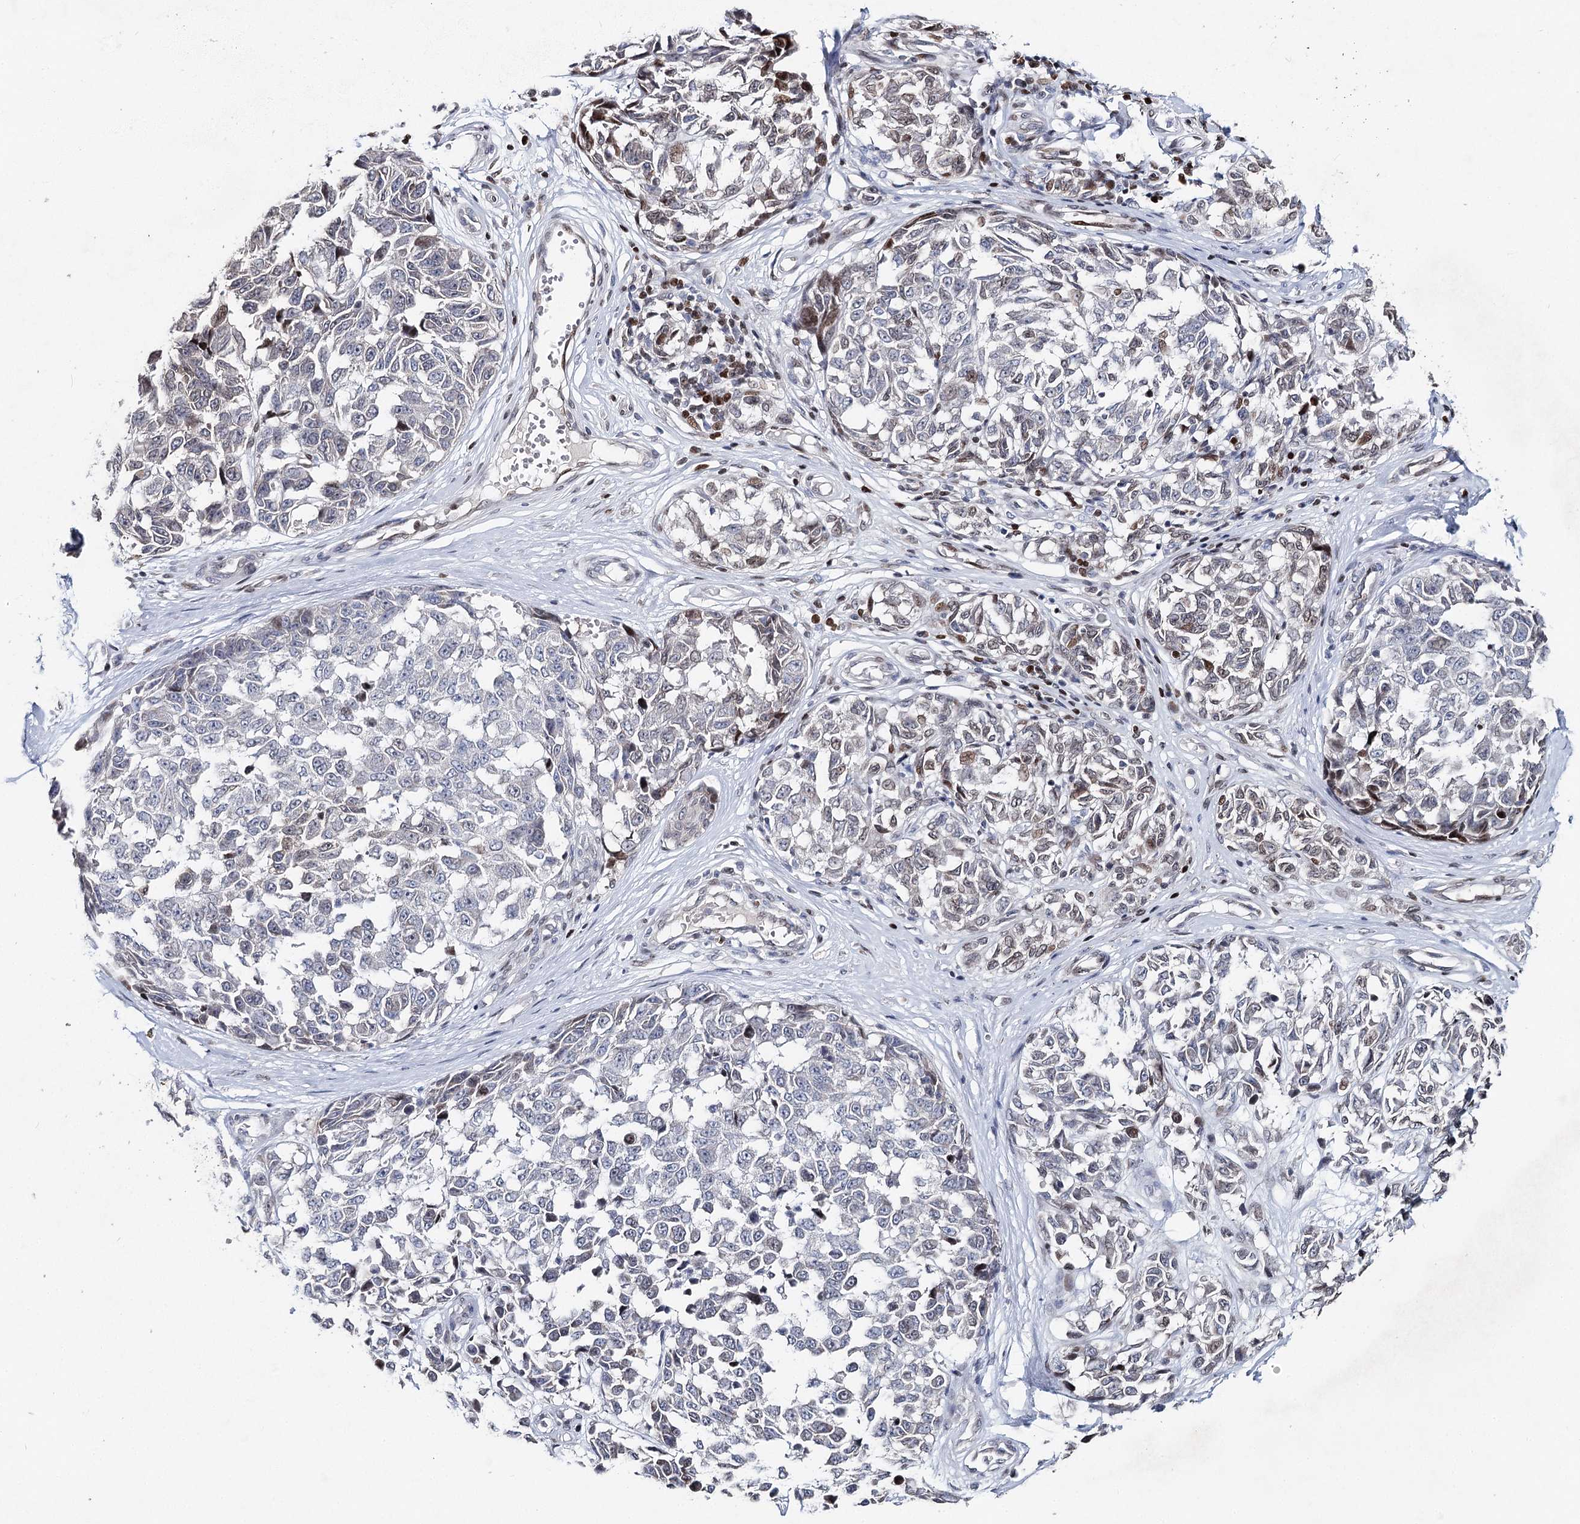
{"staining": {"intensity": "moderate", "quantity": "<25%", "location": "nuclear"}, "tissue": "melanoma", "cell_type": "Tumor cells", "image_type": "cancer", "snomed": [{"axis": "morphology", "description": "Malignant melanoma, NOS"}, {"axis": "topography", "description": "Skin"}], "caption": "Protein staining of malignant melanoma tissue reveals moderate nuclear expression in about <25% of tumor cells. (Stains: DAB (3,3'-diaminobenzidine) in brown, nuclei in blue, Microscopy: brightfield microscopy at high magnification).", "gene": "FRMD4A", "patient": {"sex": "female", "age": 64}}